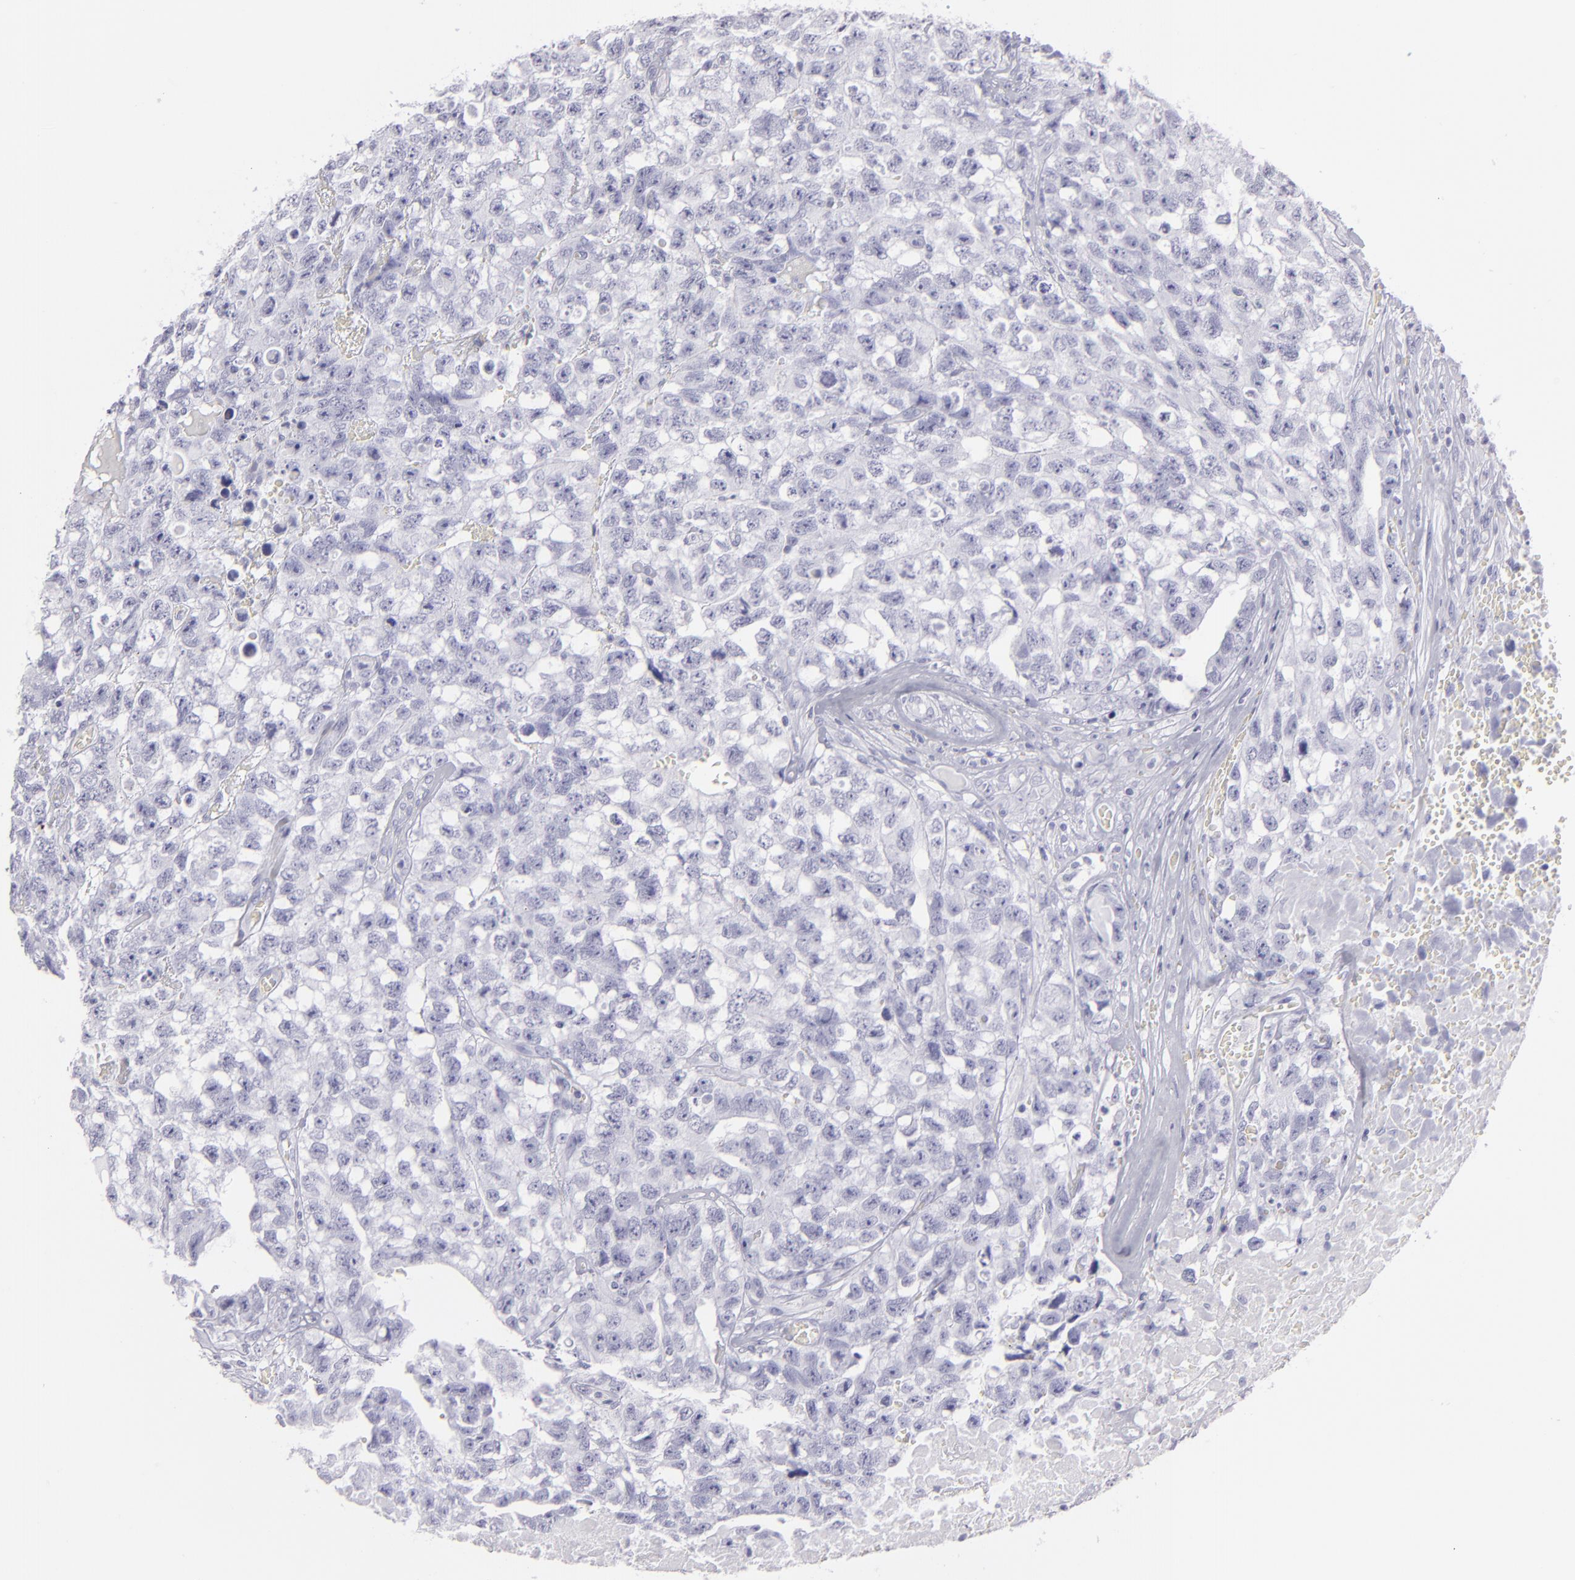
{"staining": {"intensity": "negative", "quantity": "none", "location": "none"}, "tissue": "testis cancer", "cell_type": "Tumor cells", "image_type": "cancer", "snomed": [{"axis": "morphology", "description": "Carcinoma, Embryonal, NOS"}, {"axis": "topography", "description": "Testis"}], "caption": "An immunohistochemistry image of testis cancer (embryonal carcinoma) is shown. There is no staining in tumor cells of testis cancer (embryonal carcinoma).", "gene": "FLG", "patient": {"sex": "male", "age": 31}}